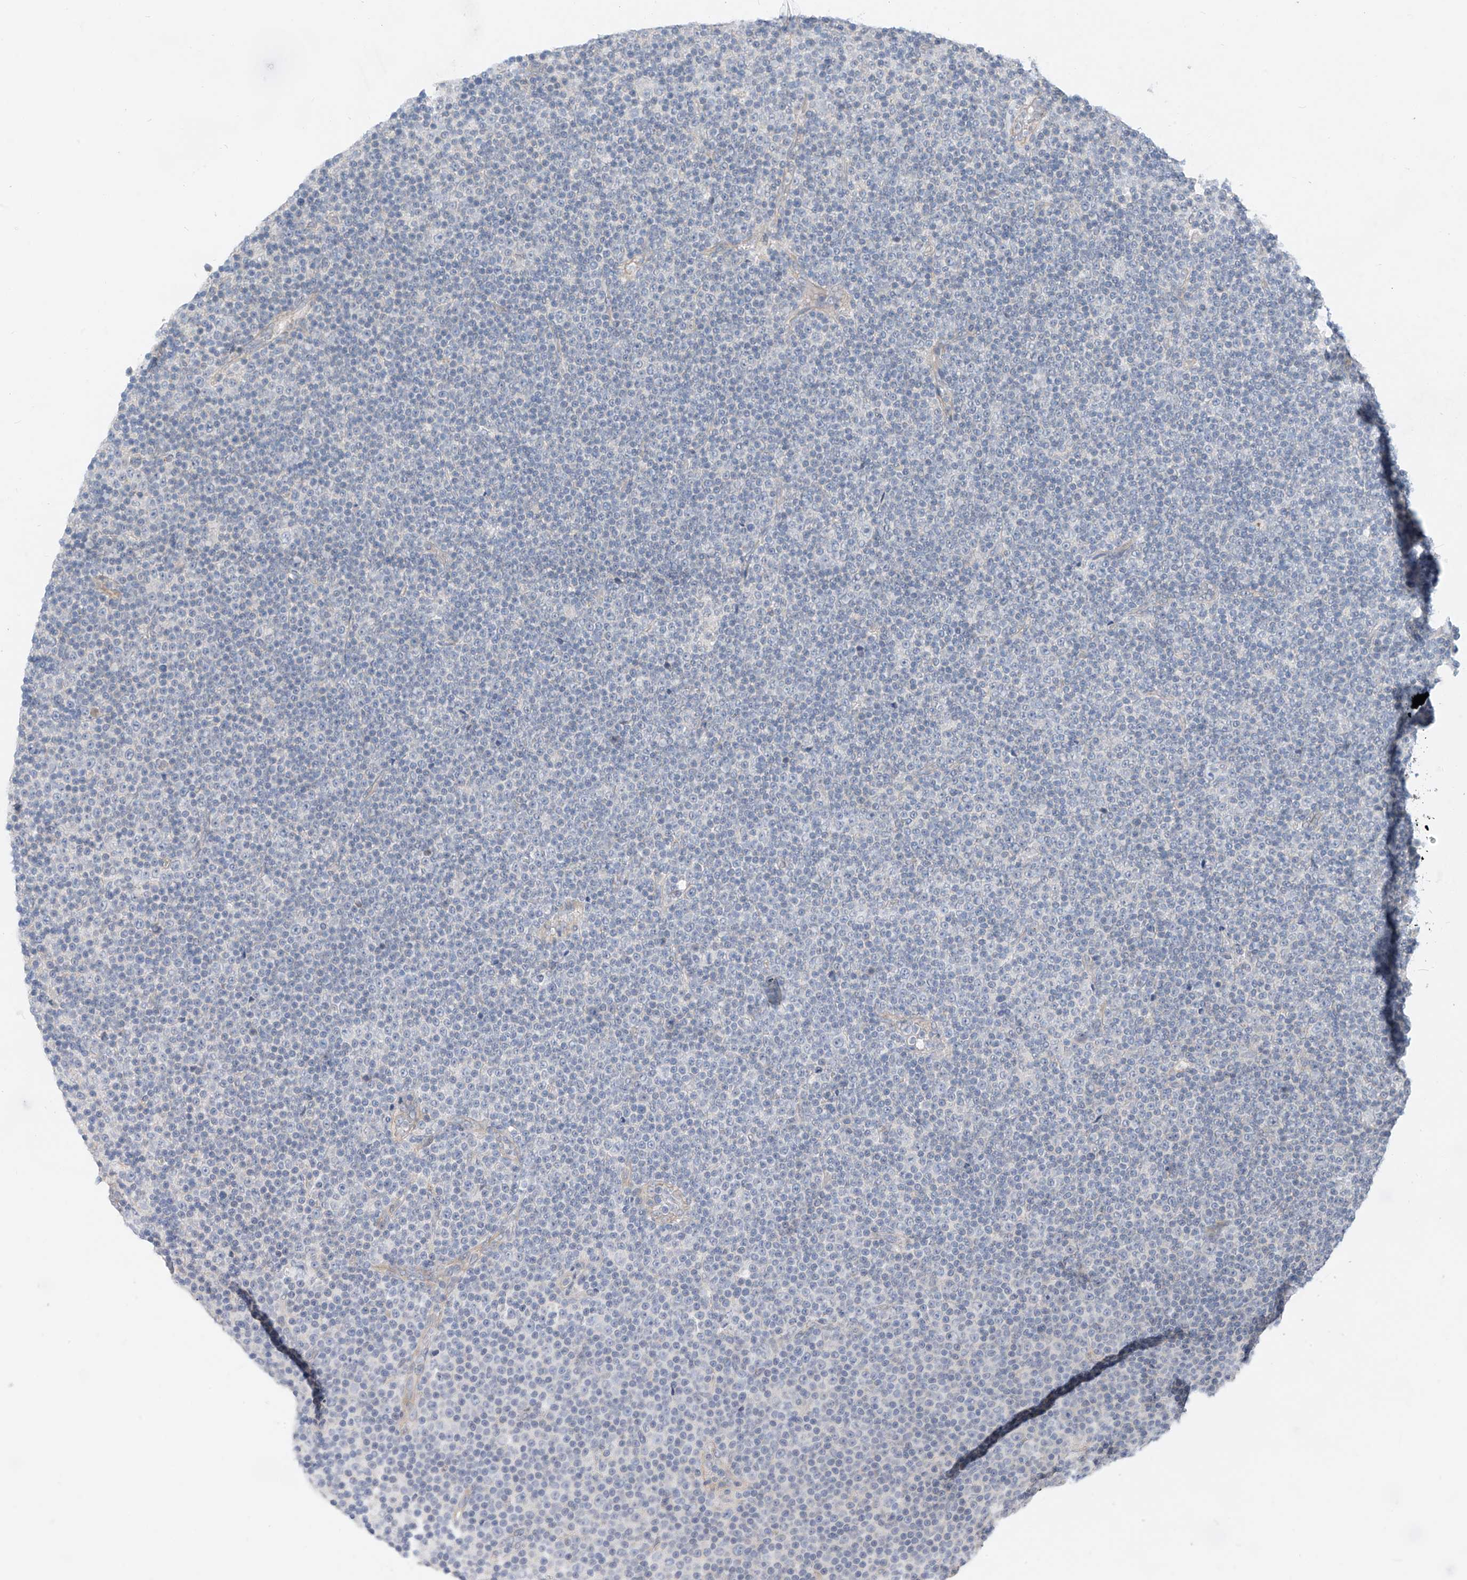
{"staining": {"intensity": "negative", "quantity": "none", "location": "none"}, "tissue": "lymphoma", "cell_type": "Tumor cells", "image_type": "cancer", "snomed": [{"axis": "morphology", "description": "Malignant lymphoma, non-Hodgkin's type, Low grade"}, {"axis": "topography", "description": "Lymph node"}], "caption": "Tumor cells are negative for brown protein staining in lymphoma.", "gene": "ABLIM2", "patient": {"sex": "female", "age": 67}}